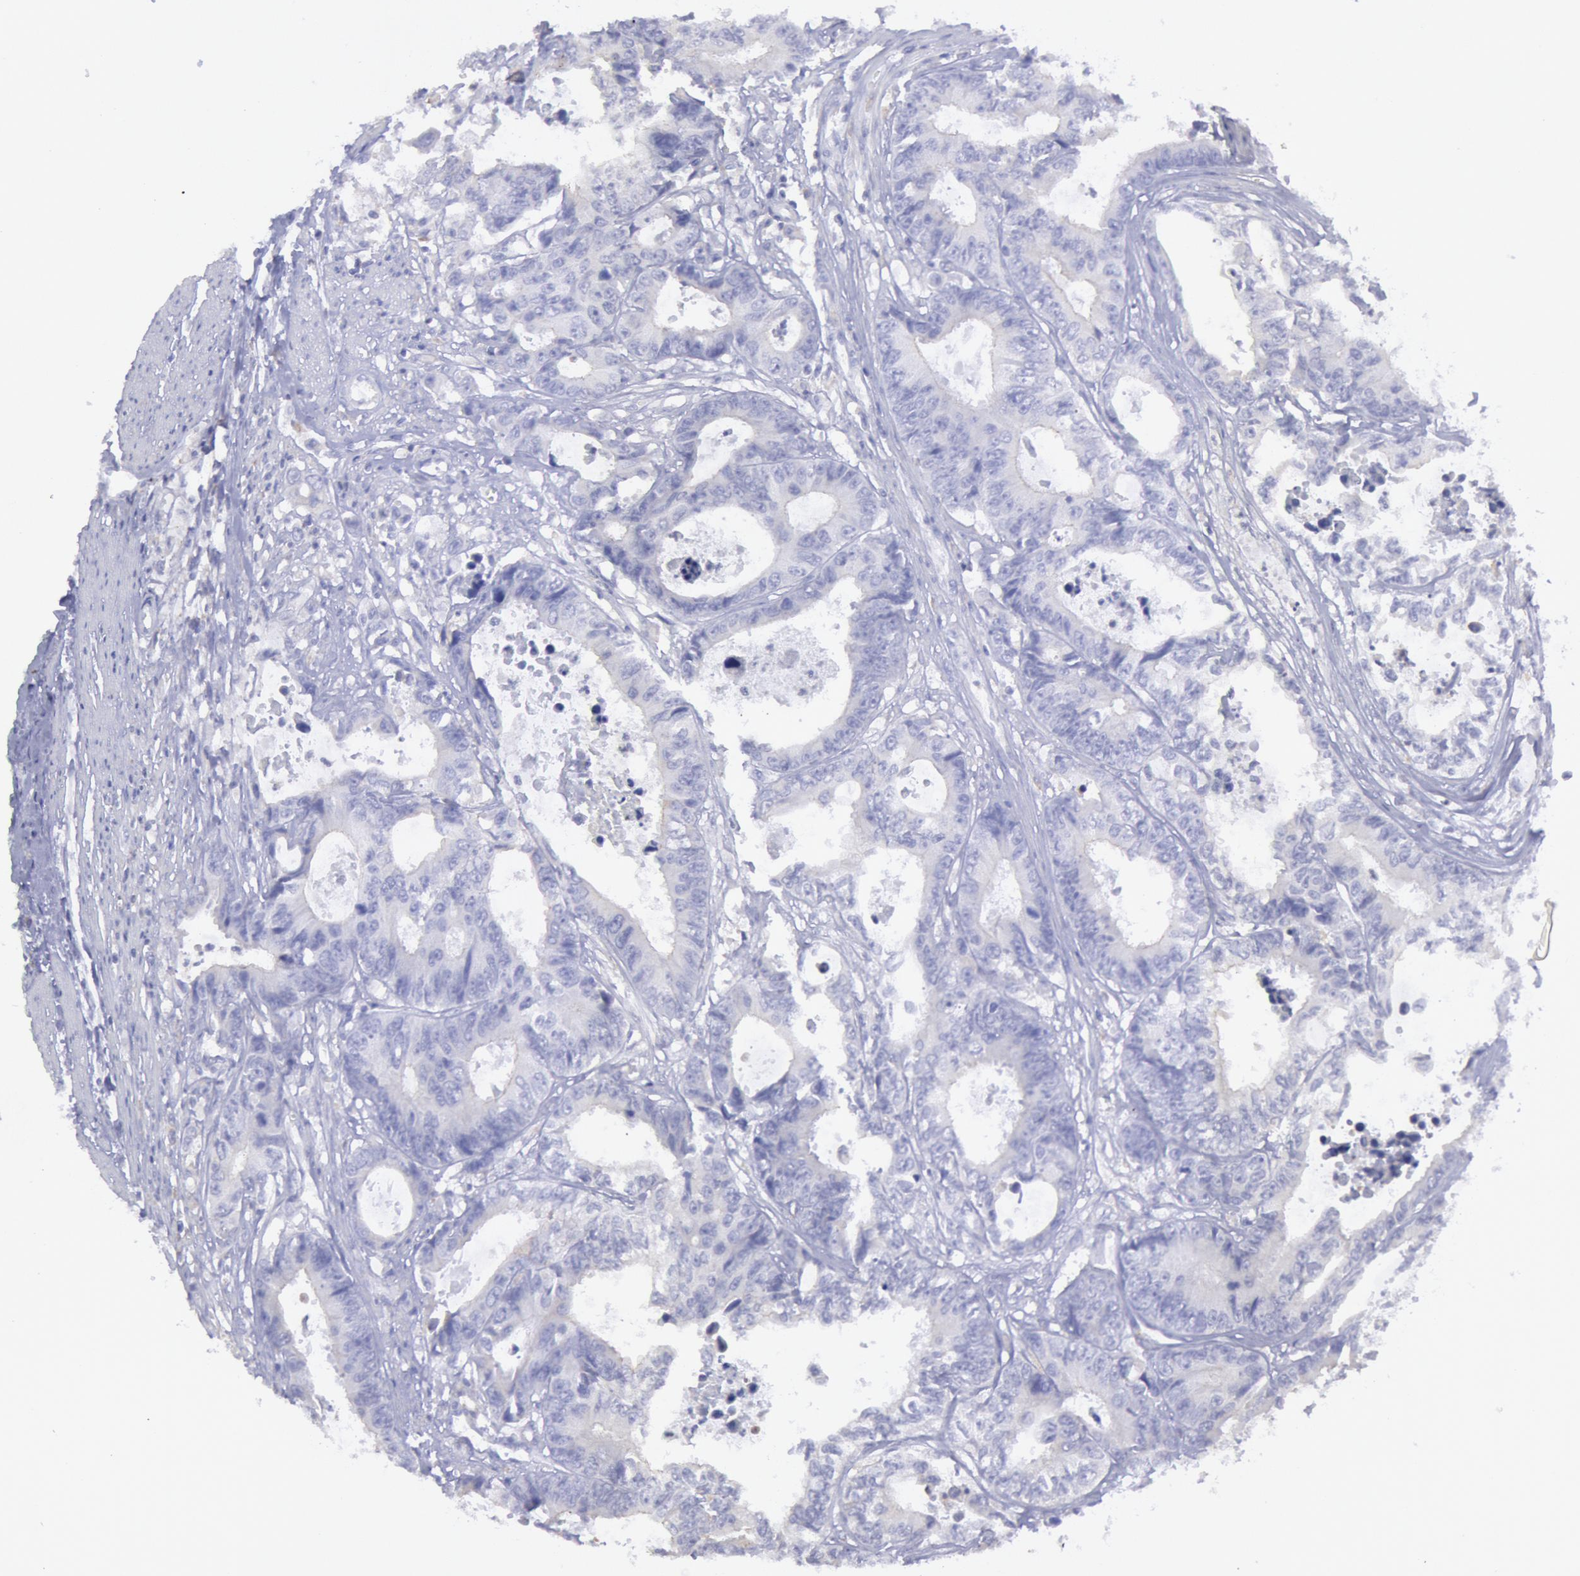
{"staining": {"intensity": "negative", "quantity": "none", "location": "none"}, "tissue": "colorectal cancer", "cell_type": "Tumor cells", "image_type": "cancer", "snomed": [{"axis": "morphology", "description": "Adenocarcinoma, NOS"}, {"axis": "topography", "description": "Rectum"}], "caption": "Tumor cells show no significant staining in colorectal cancer.", "gene": "MYH7", "patient": {"sex": "female", "age": 98}}